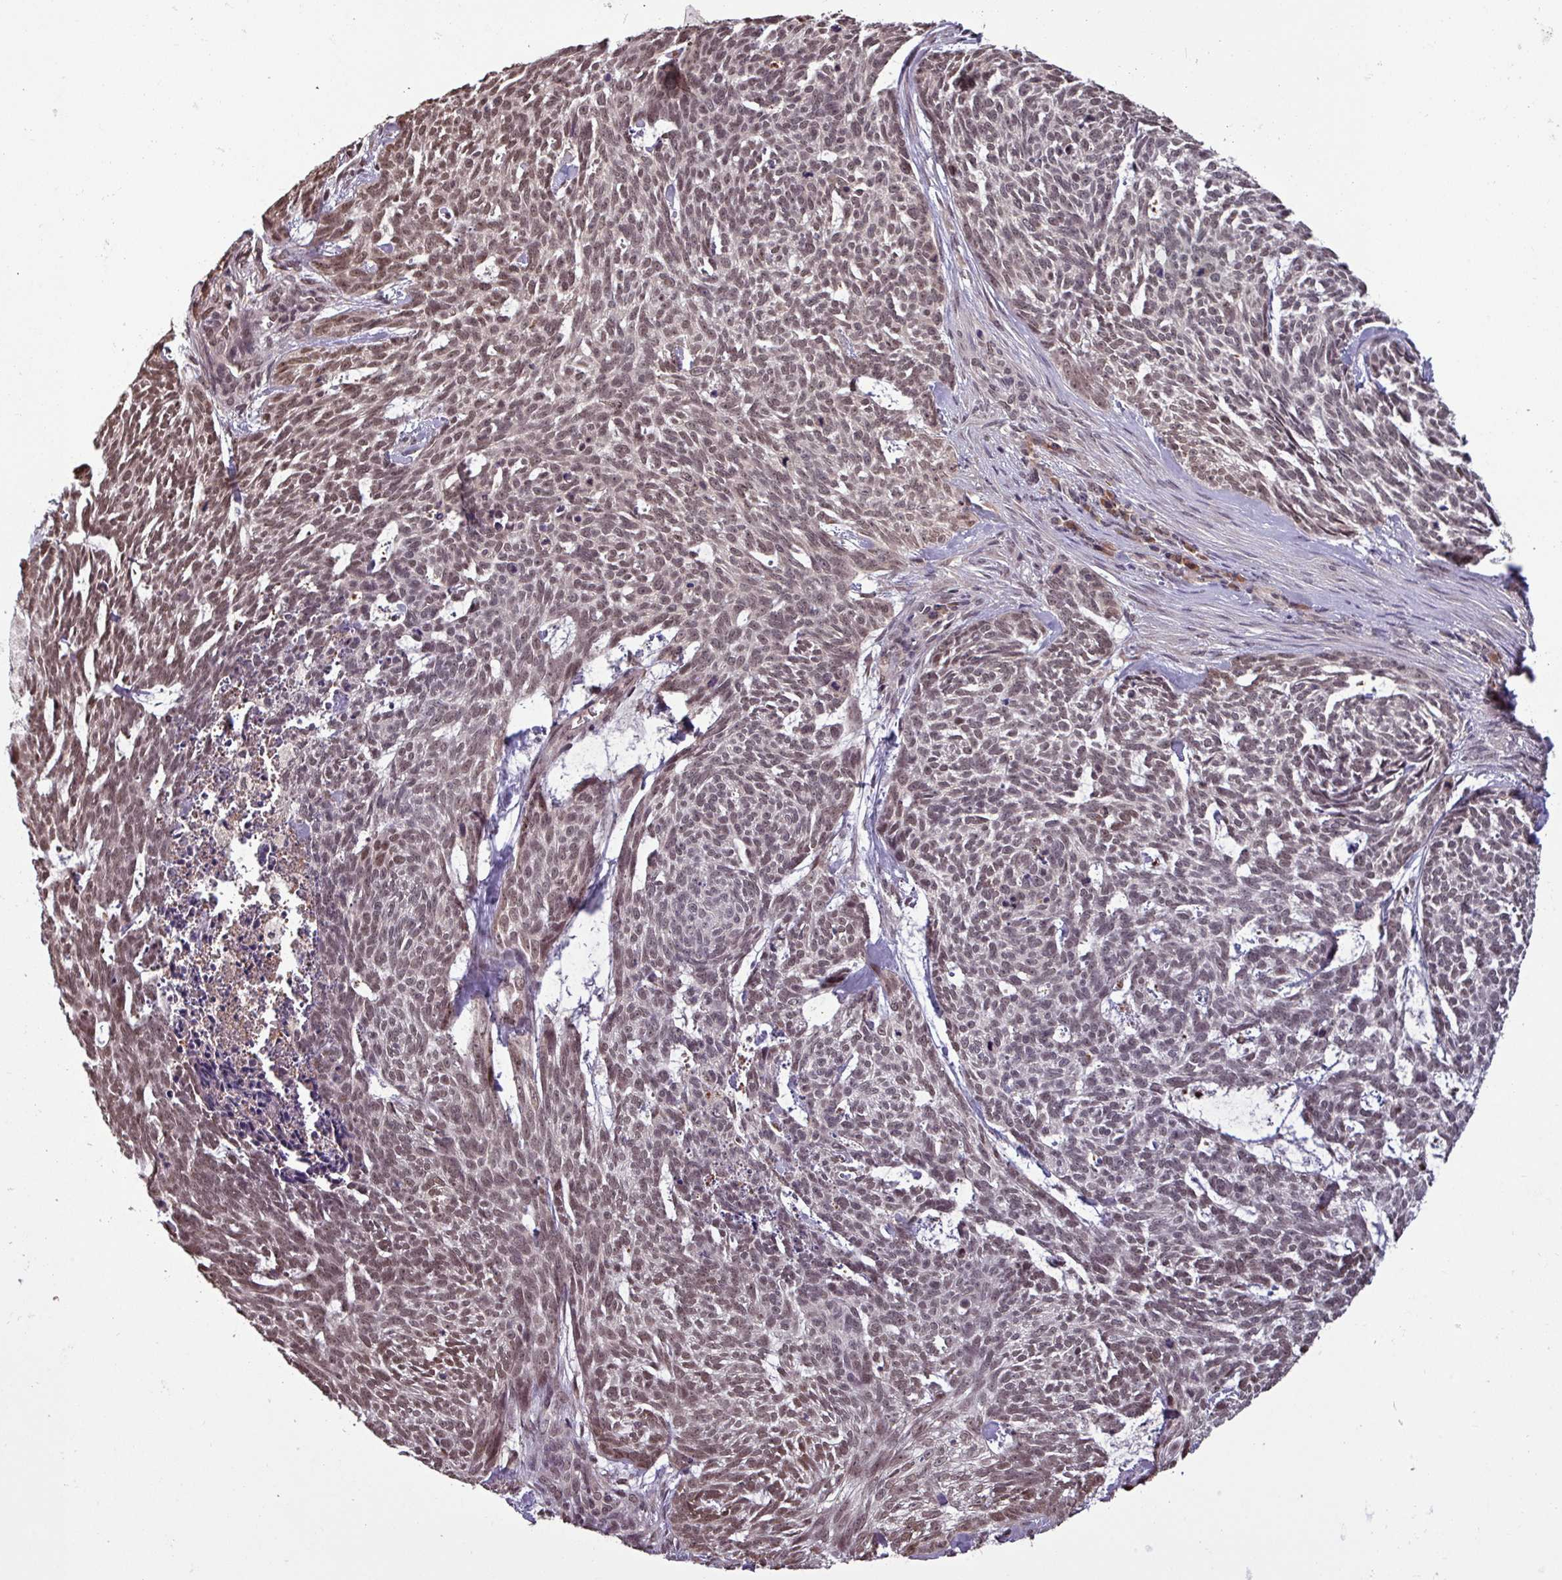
{"staining": {"intensity": "moderate", "quantity": "25%-75%", "location": "nuclear"}, "tissue": "skin cancer", "cell_type": "Tumor cells", "image_type": "cancer", "snomed": [{"axis": "morphology", "description": "Basal cell carcinoma"}, {"axis": "topography", "description": "Skin"}], "caption": "Basal cell carcinoma (skin) tissue reveals moderate nuclear positivity in about 25%-75% of tumor cells, visualized by immunohistochemistry.", "gene": "NOB1", "patient": {"sex": "female", "age": 93}}